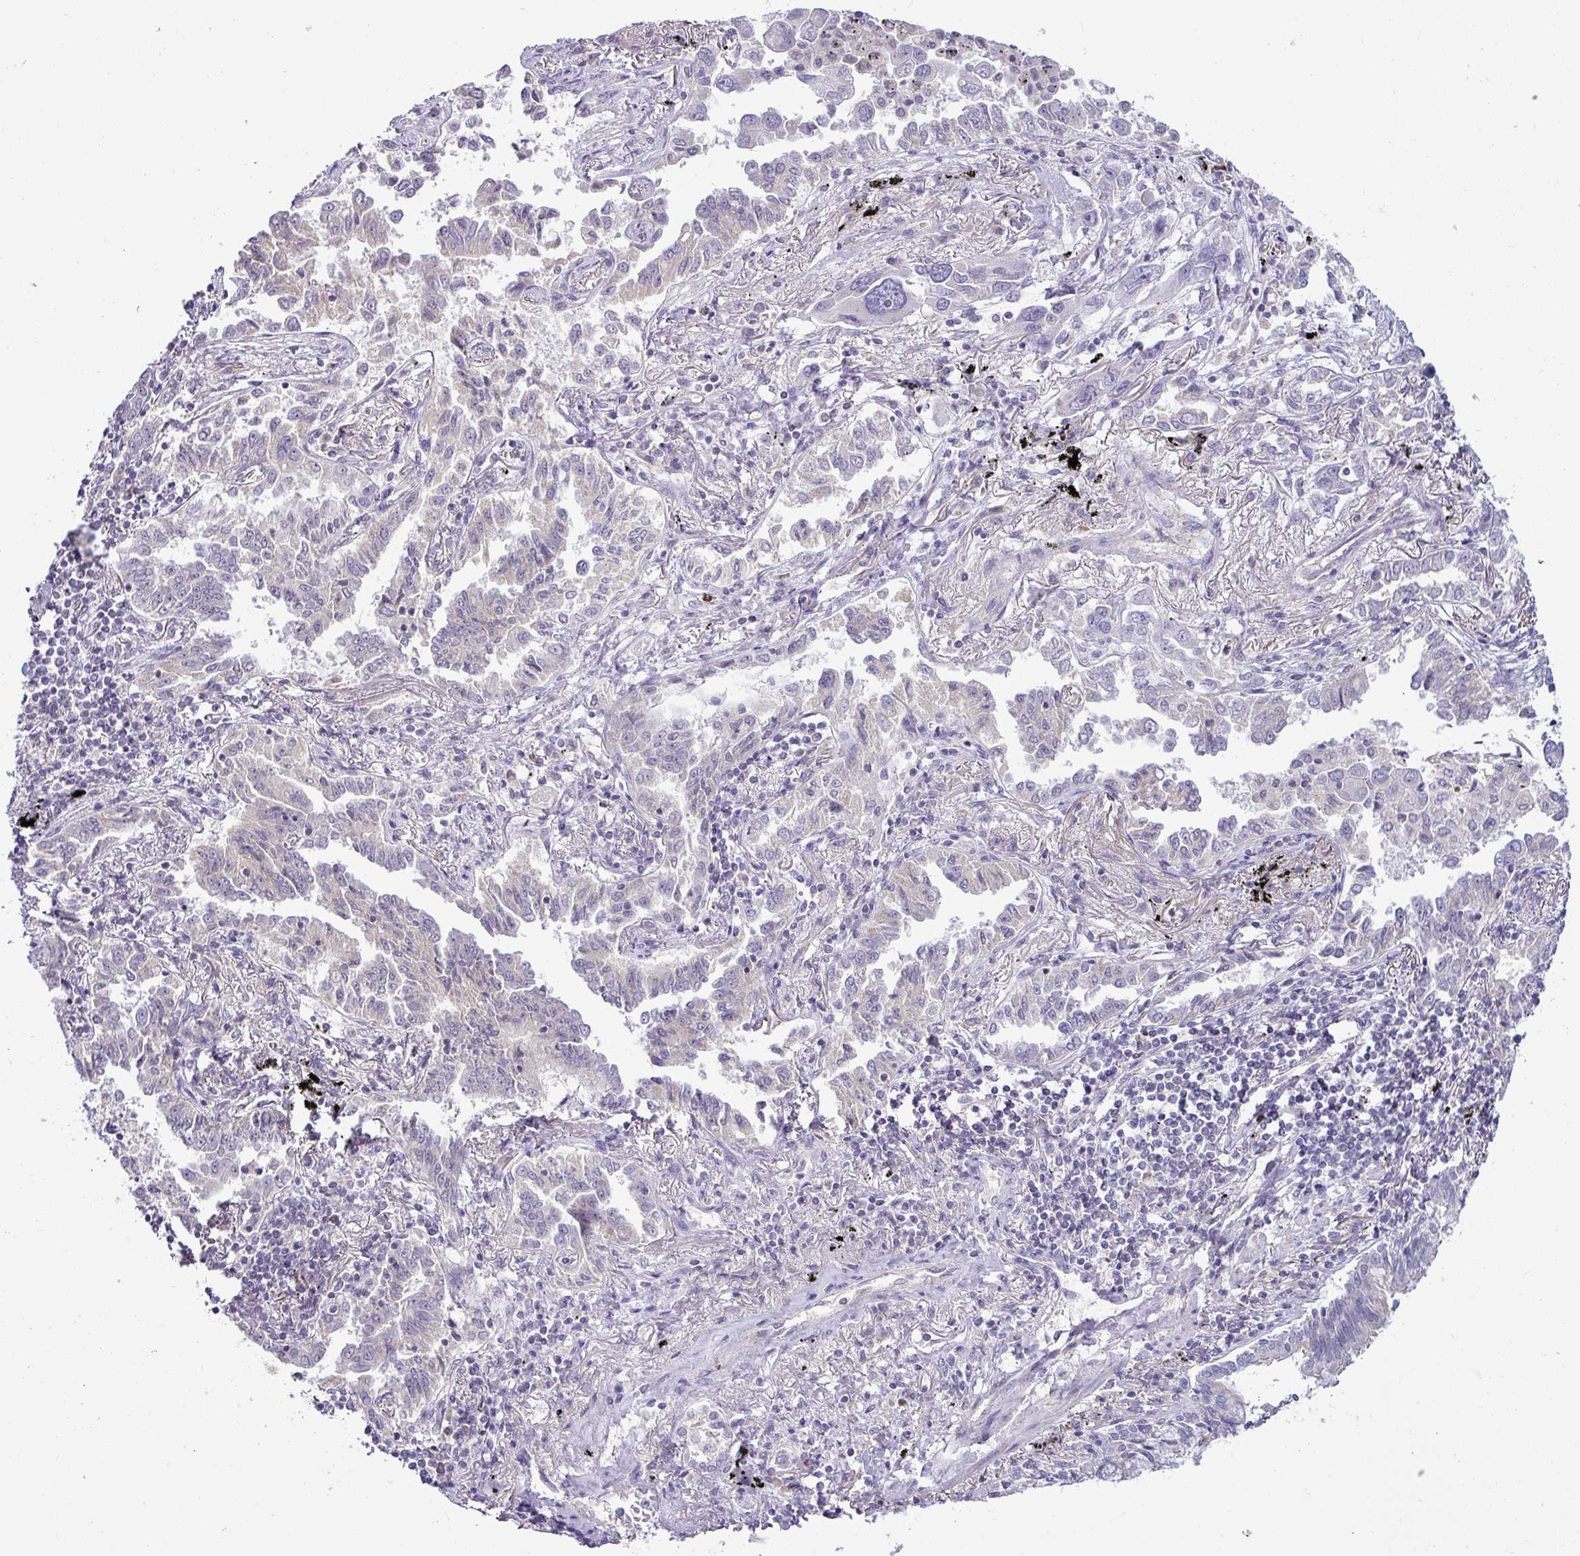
{"staining": {"intensity": "negative", "quantity": "none", "location": "none"}, "tissue": "lung cancer", "cell_type": "Tumor cells", "image_type": "cancer", "snomed": [{"axis": "morphology", "description": "Adenocarcinoma, NOS"}, {"axis": "topography", "description": "Lung"}], "caption": "Immunohistochemical staining of human lung cancer exhibits no significant staining in tumor cells.", "gene": "HBEGF", "patient": {"sex": "male", "age": 67}}